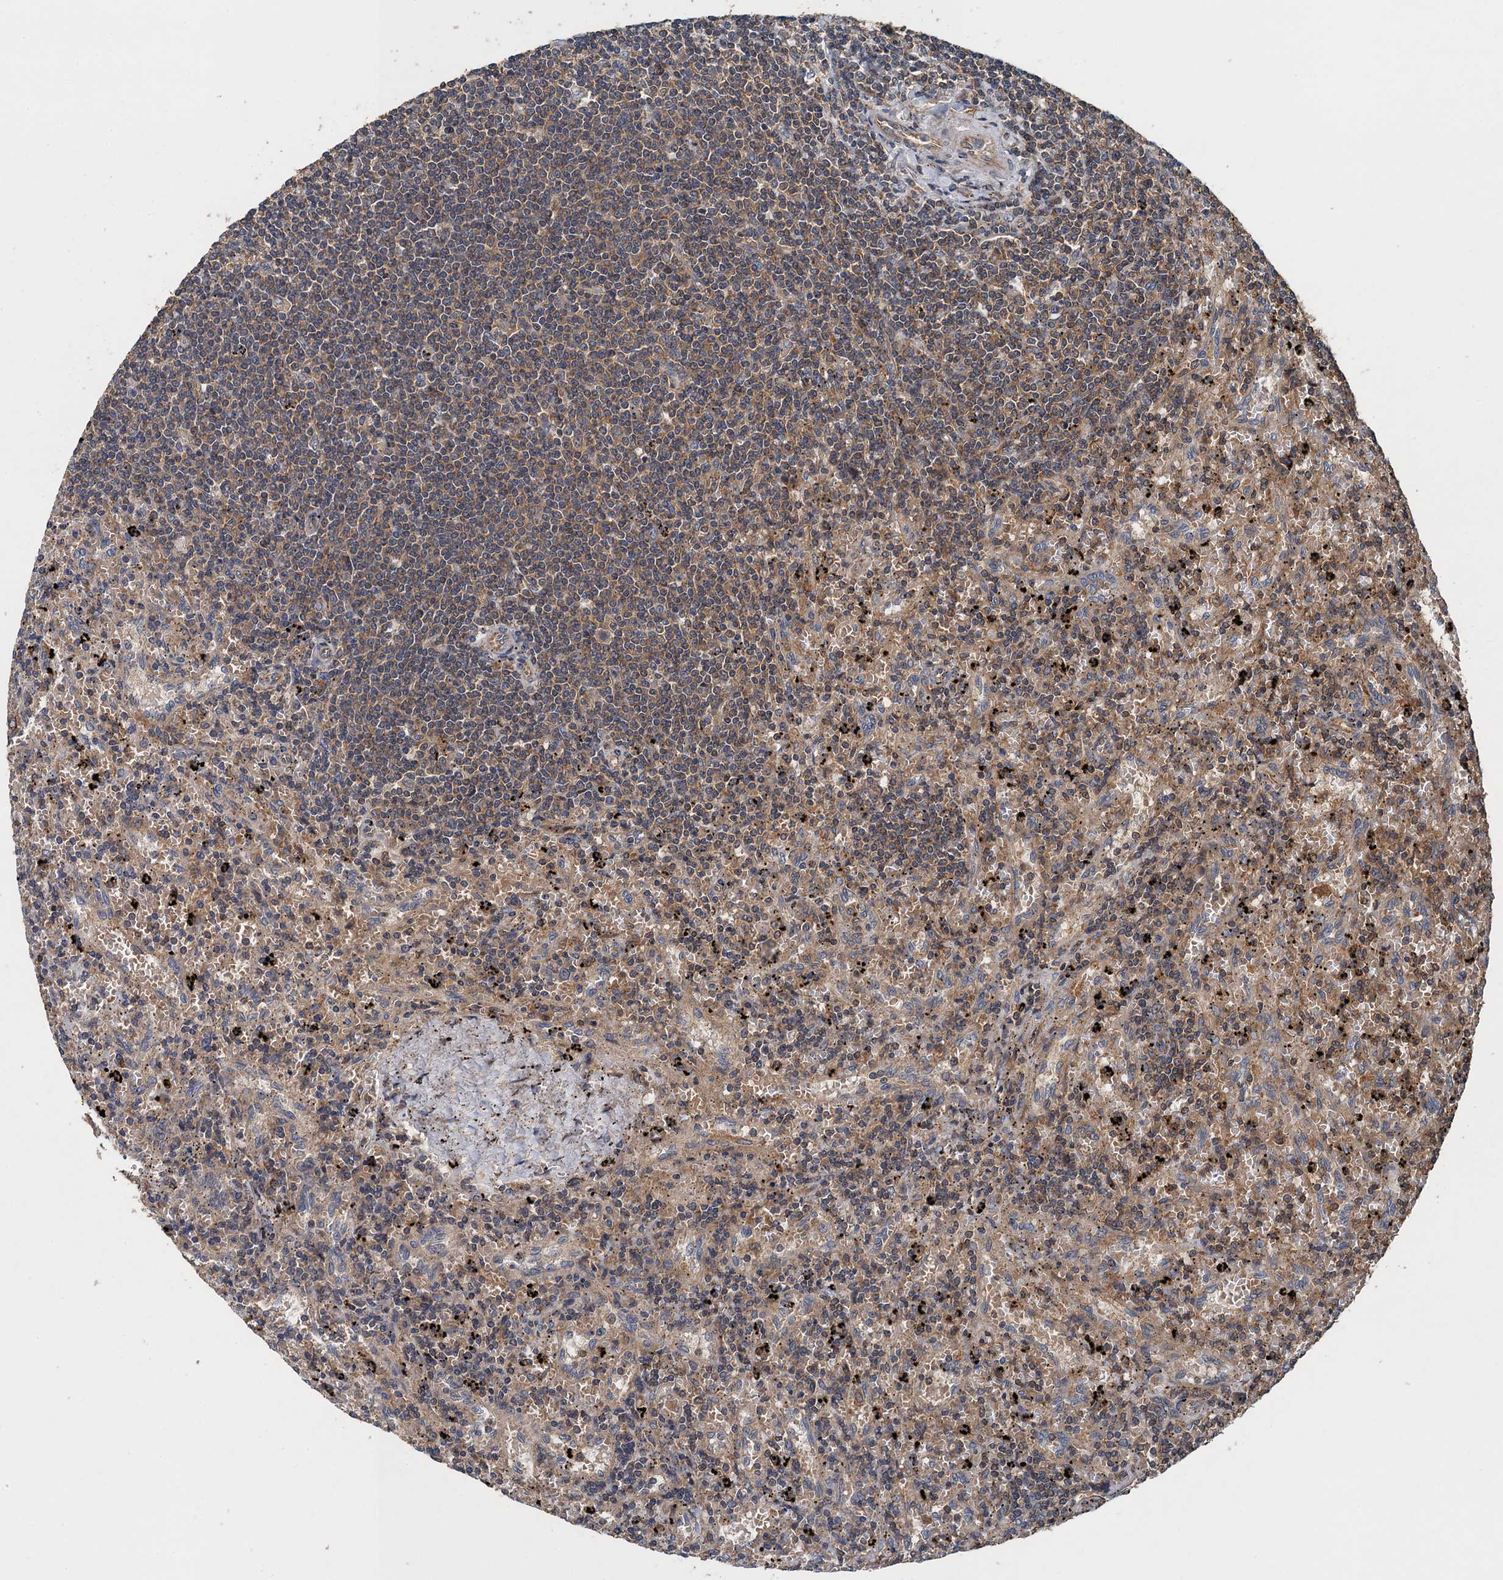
{"staining": {"intensity": "weak", "quantity": "25%-75%", "location": "cytoplasmic/membranous"}, "tissue": "lymphoma", "cell_type": "Tumor cells", "image_type": "cancer", "snomed": [{"axis": "morphology", "description": "Malignant lymphoma, non-Hodgkin's type, Low grade"}, {"axis": "topography", "description": "Spleen"}], "caption": "Immunohistochemical staining of human low-grade malignant lymphoma, non-Hodgkin's type exhibits low levels of weak cytoplasmic/membranous expression in approximately 25%-75% of tumor cells.", "gene": "BORCS5", "patient": {"sex": "male", "age": 76}}